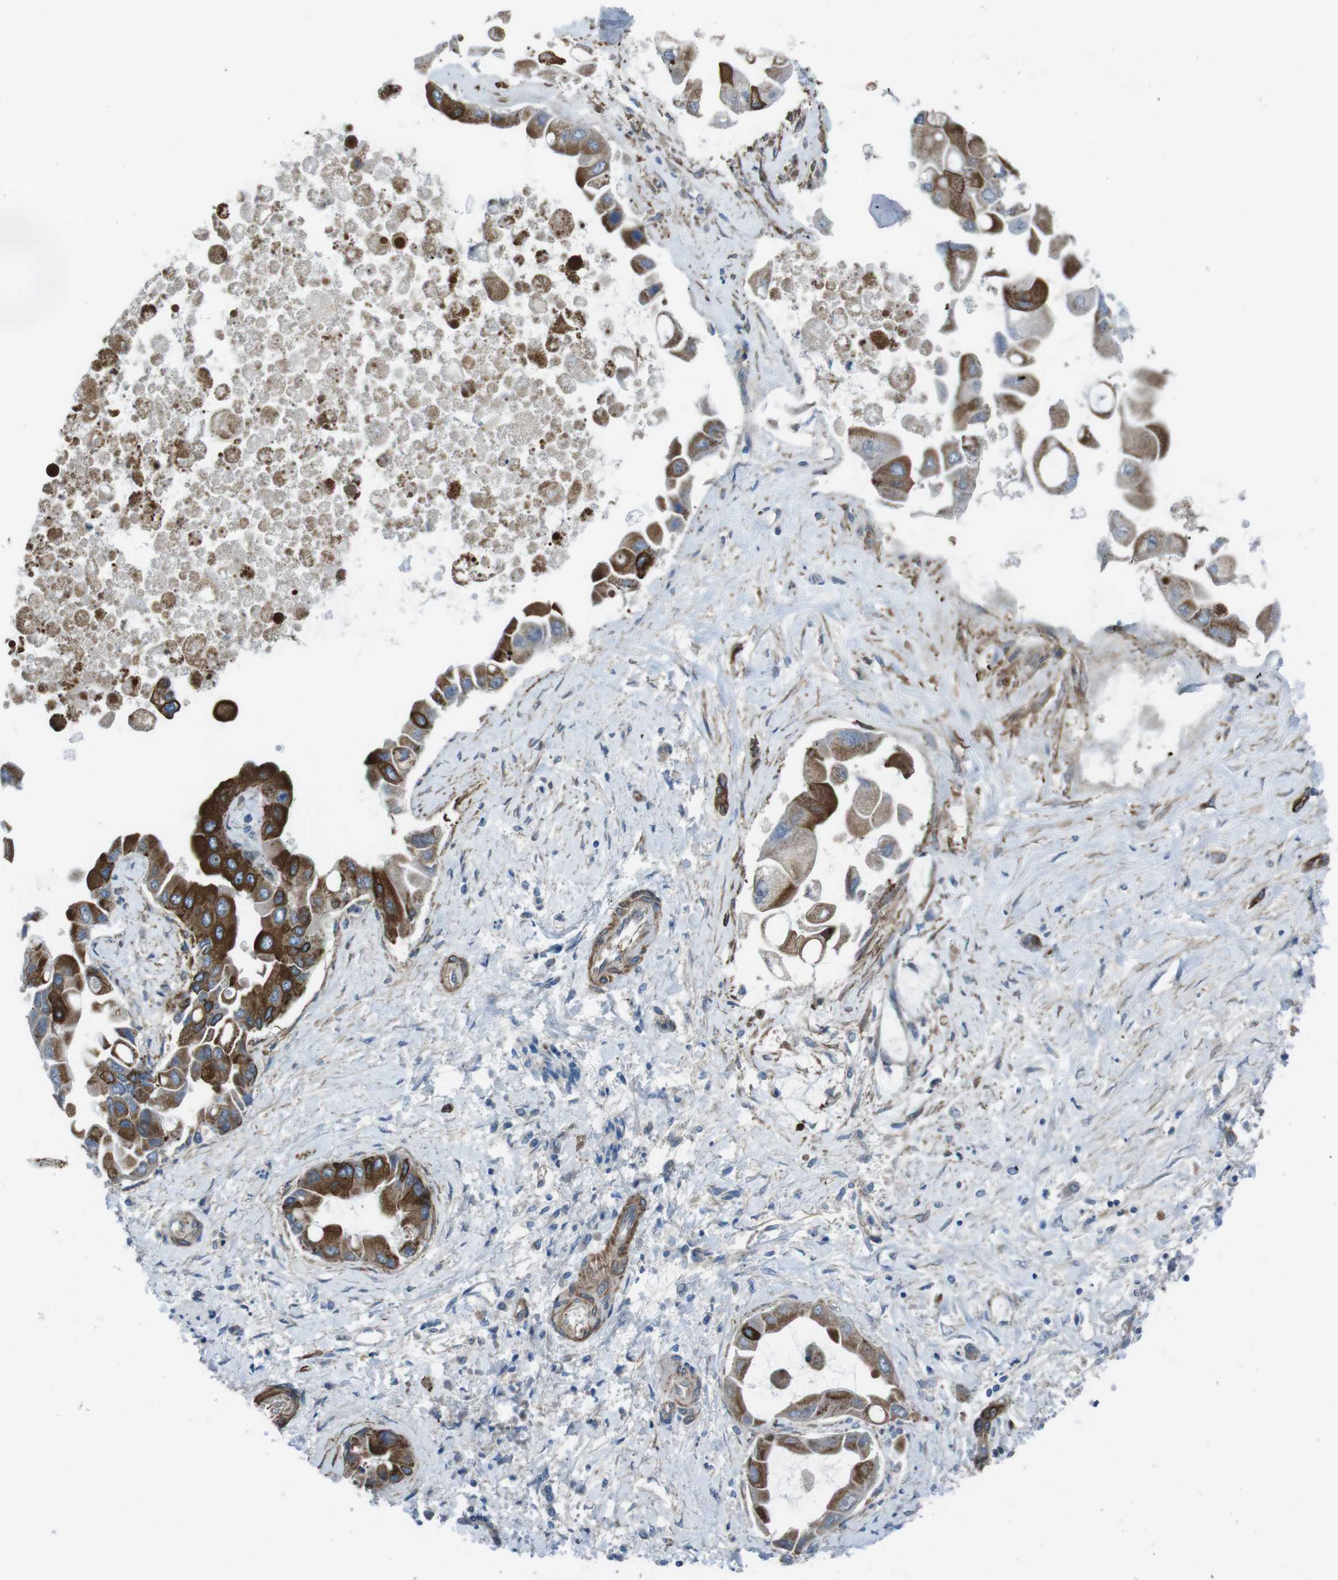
{"staining": {"intensity": "moderate", "quantity": ">75%", "location": "cytoplasmic/membranous"}, "tissue": "liver cancer", "cell_type": "Tumor cells", "image_type": "cancer", "snomed": [{"axis": "morphology", "description": "Cholangiocarcinoma"}, {"axis": "topography", "description": "Liver"}], "caption": "Protein staining reveals moderate cytoplasmic/membranous expression in approximately >75% of tumor cells in liver cancer.", "gene": "FAM174B", "patient": {"sex": "male", "age": 50}}